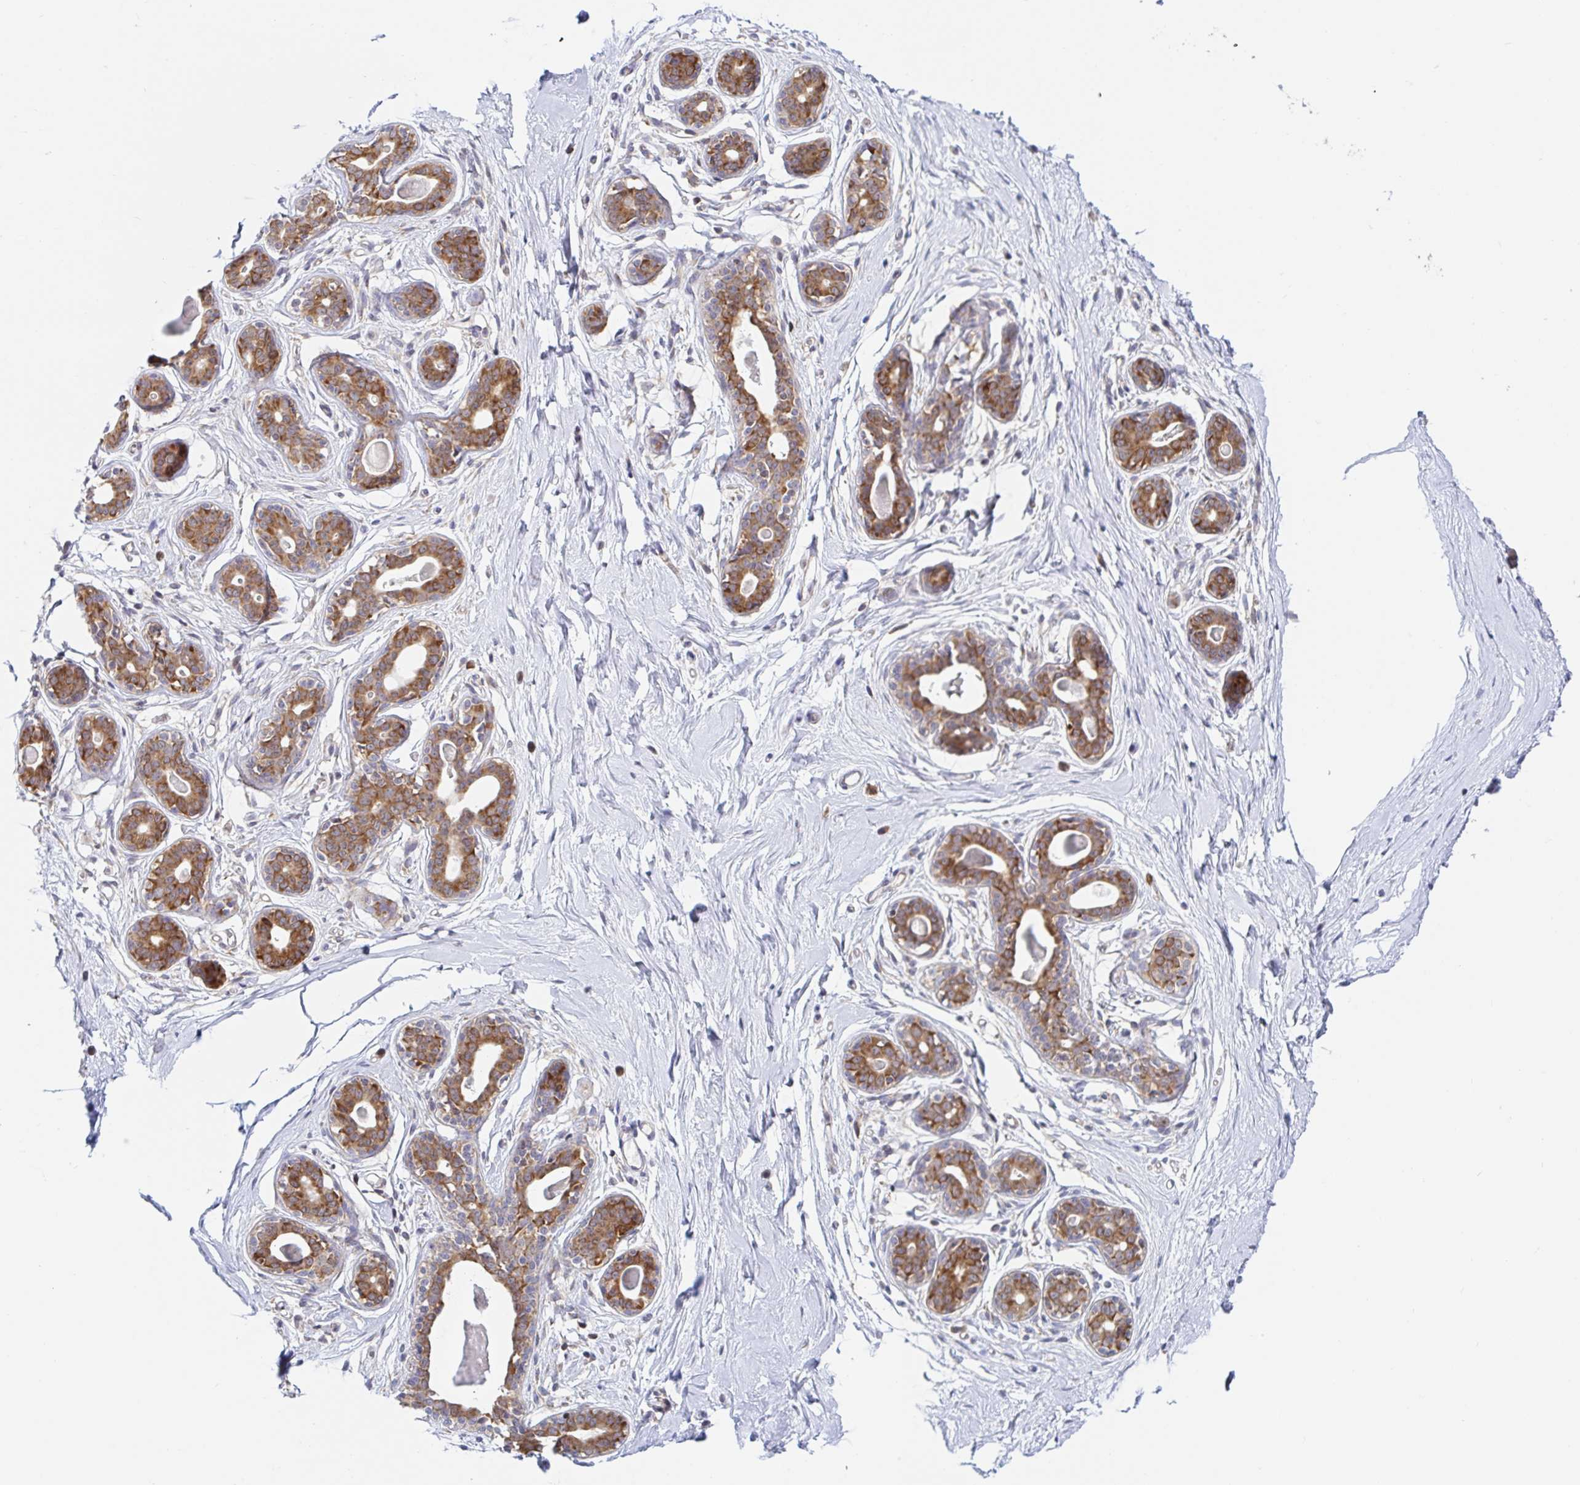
{"staining": {"intensity": "negative", "quantity": "none", "location": "none"}, "tissue": "breast", "cell_type": "Adipocytes", "image_type": "normal", "snomed": [{"axis": "morphology", "description": "Normal tissue, NOS"}, {"axis": "topography", "description": "Breast"}], "caption": "Histopathology image shows no protein expression in adipocytes of unremarkable breast. Nuclei are stained in blue.", "gene": "LARP1", "patient": {"sex": "female", "age": 45}}